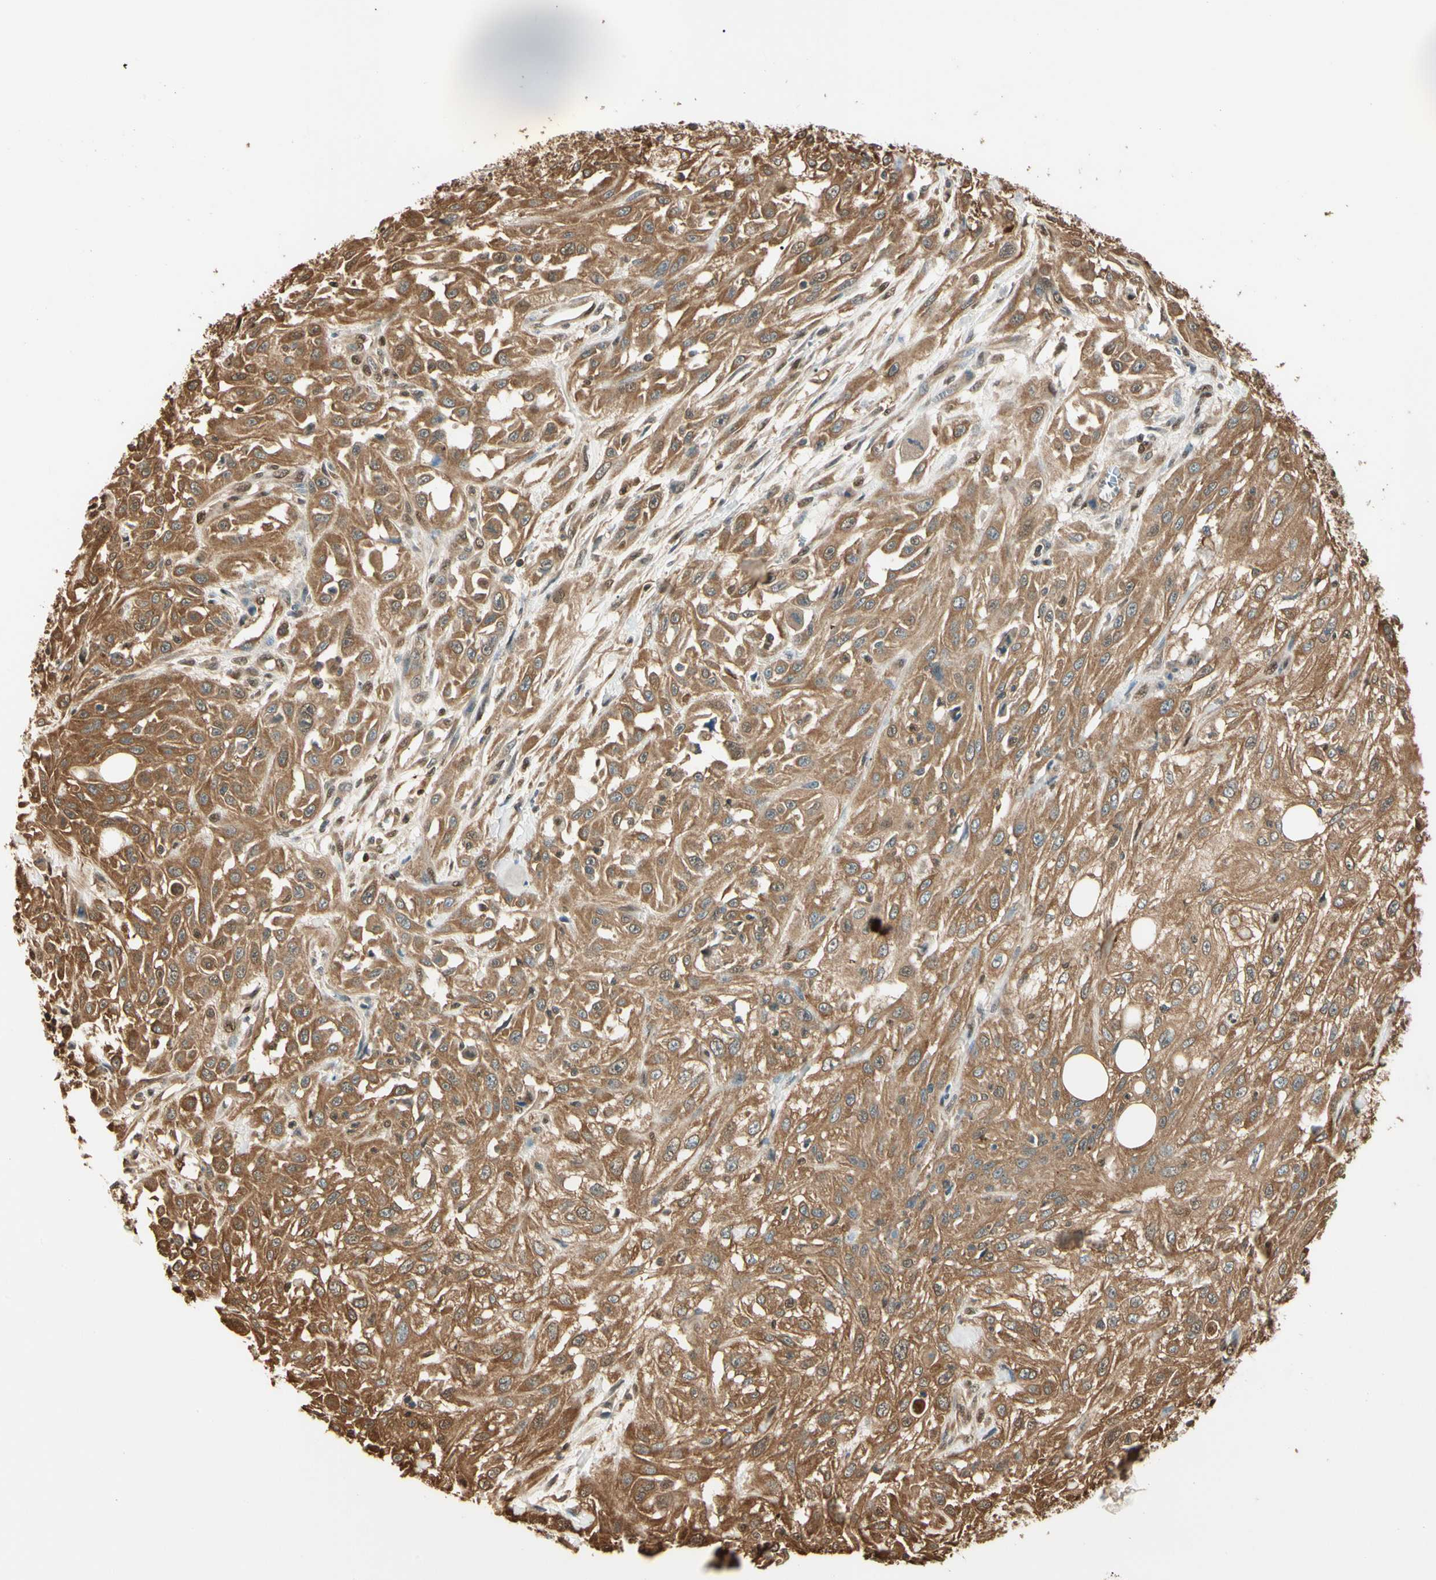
{"staining": {"intensity": "moderate", "quantity": ">75%", "location": "cytoplasmic/membranous"}, "tissue": "skin cancer", "cell_type": "Tumor cells", "image_type": "cancer", "snomed": [{"axis": "morphology", "description": "Squamous cell carcinoma, NOS"}, {"axis": "topography", "description": "Skin"}], "caption": "The image displays staining of skin cancer (squamous cell carcinoma), revealing moderate cytoplasmic/membranous protein staining (brown color) within tumor cells.", "gene": "PNCK", "patient": {"sex": "male", "age": 75}}